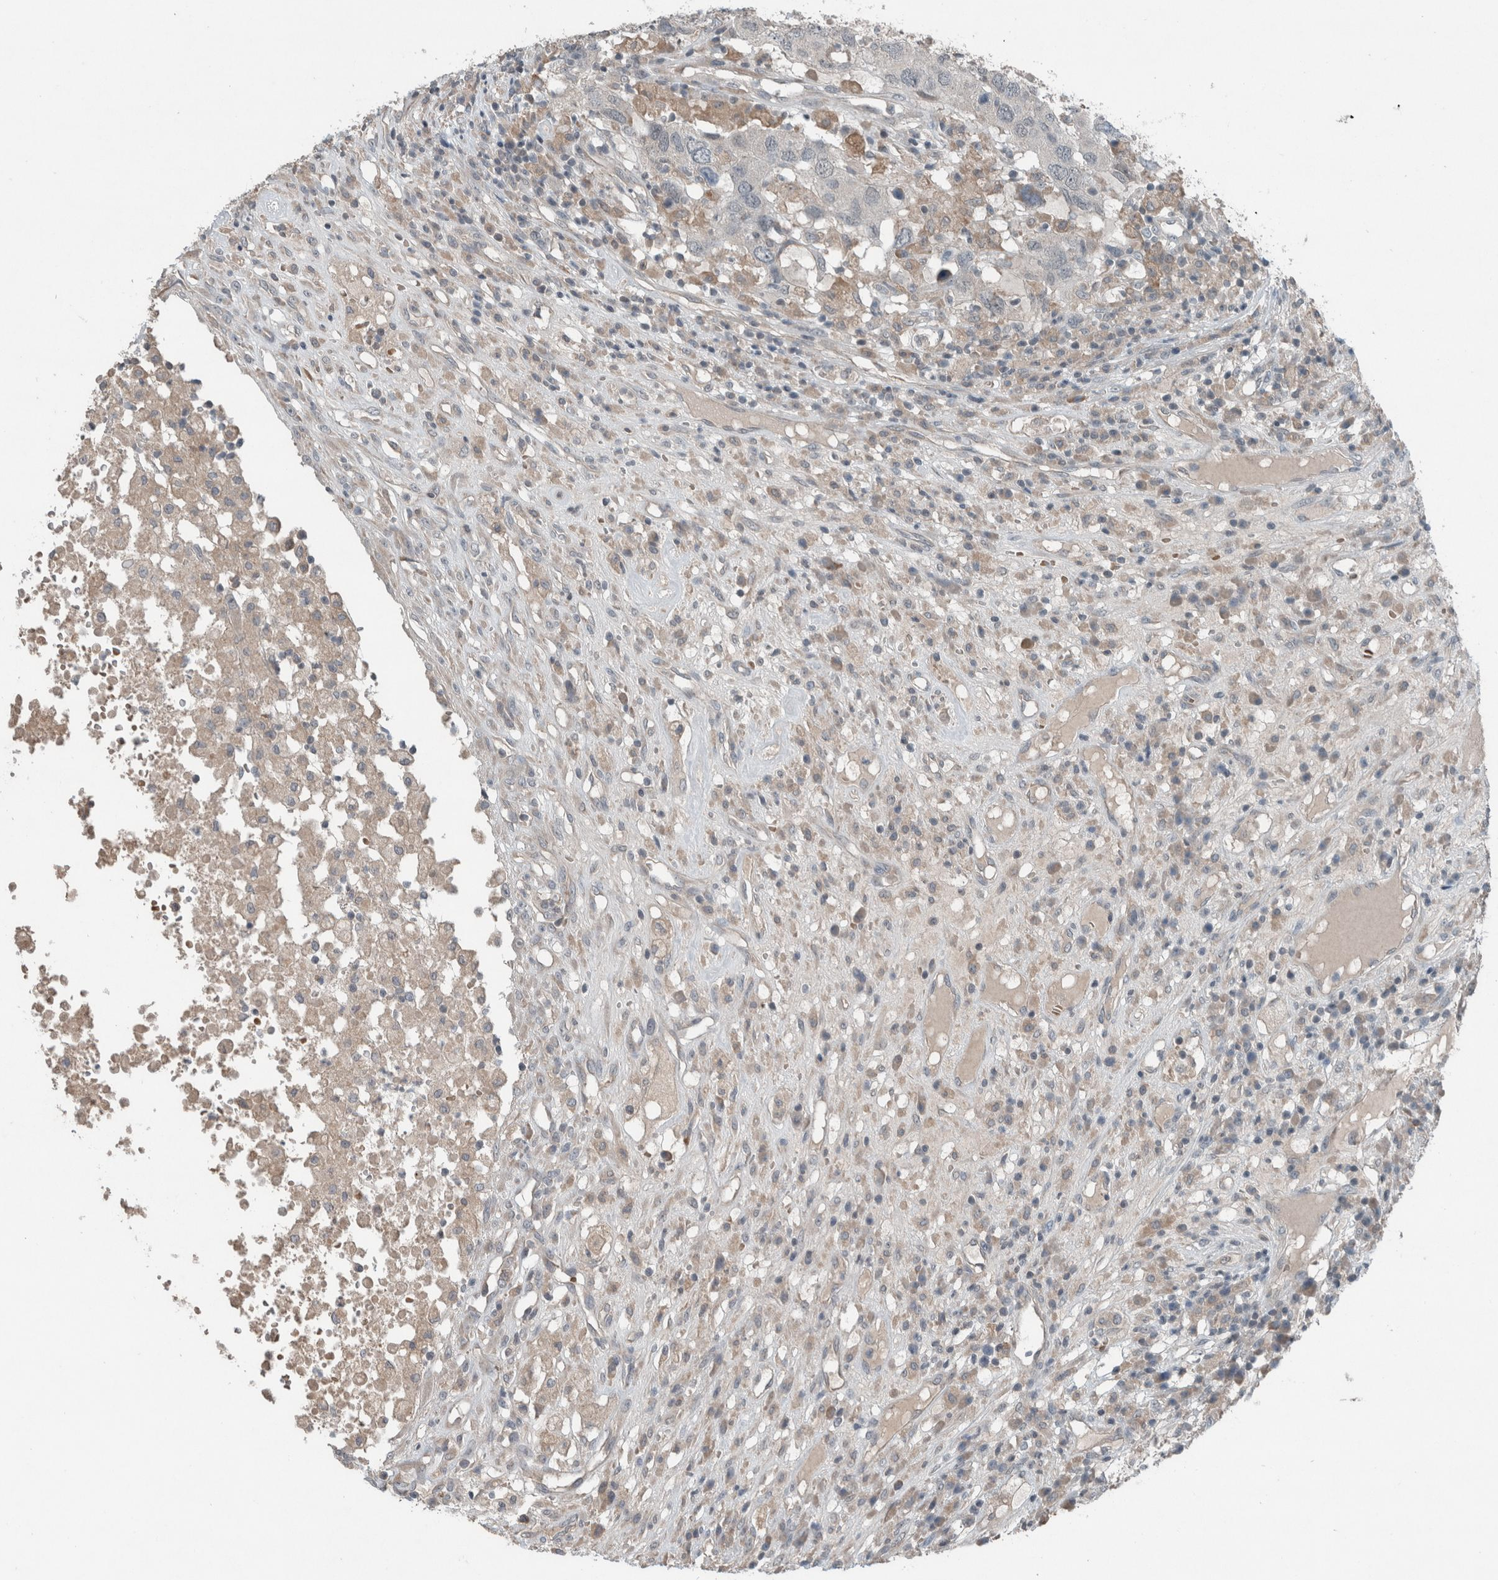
{"staining": {"intensity": "negative", "quantity": "none", "location": "none"}, "tissue": "head and neck cancer", "cell_type": "Tumor cells", "image_type": "cancer", "snomed": [{"axis": "morphology", "description": "Squamous cell carcinoma, NOS"}, {"axis": "topography", "description": "Head-Neck"}], "caption": "An immunohistochemistry photomicrograph of head and neck cancer is shown. There is no staining in tumor cells of head and neck cancer.", "gene": "JADE2", "patient": {"sex": "male", "age": 66}}